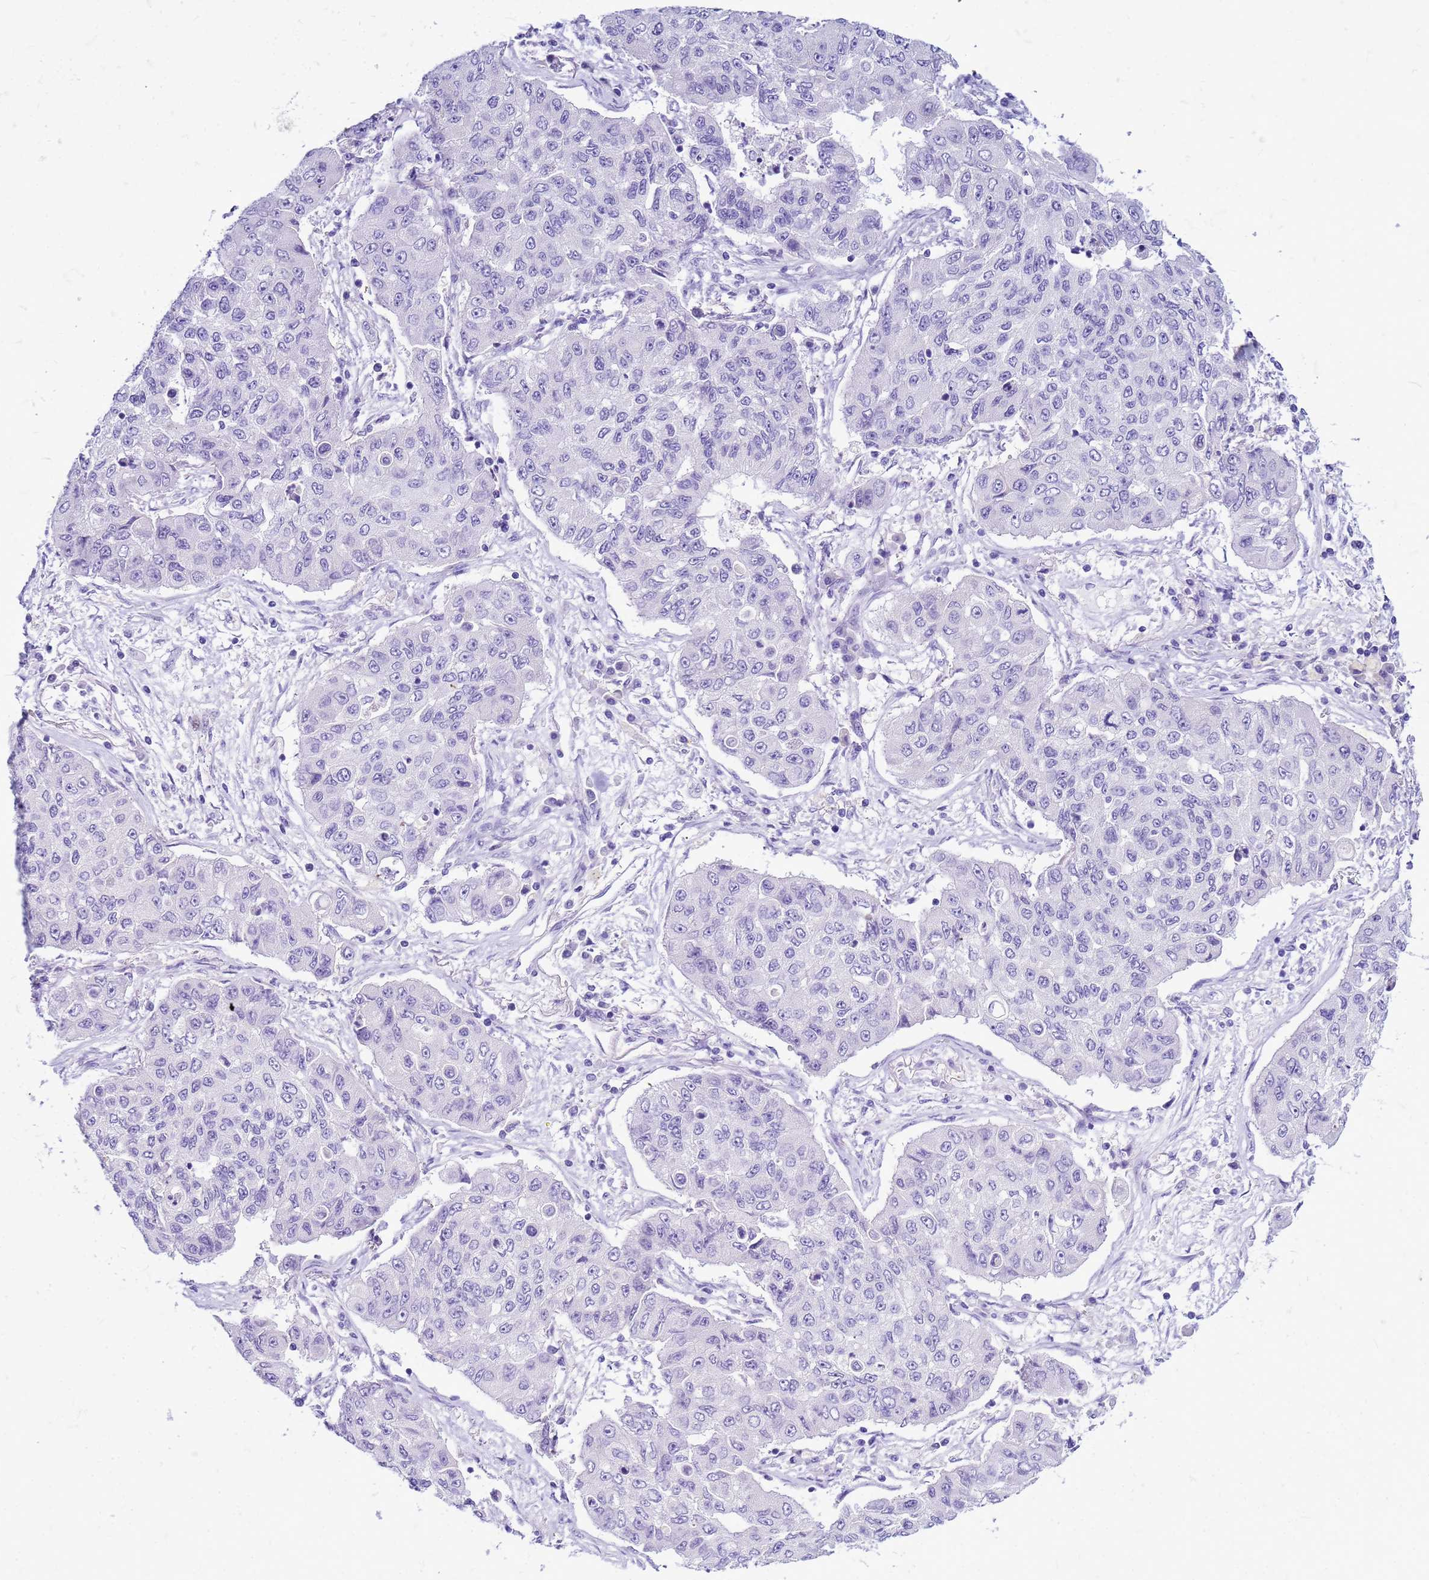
{"staining": {"intensity": "negative", "quantity": "none", "location": "none"}, "tissue": "lung cancer", "cell_type": "Tumor cells", "image_type": "cancer", "snomed": [{"axis": "morphology", "description": "Squamous cell carcinoma, NOS"}, {"axis": "topography", "description": "Lung"}], "caption": "Immunohistochemistry (IHC) of lung cancer reveals no staining in tumor cells.", "gene": "CFAP100", "patient": {"sex": "male", "age": 74}}